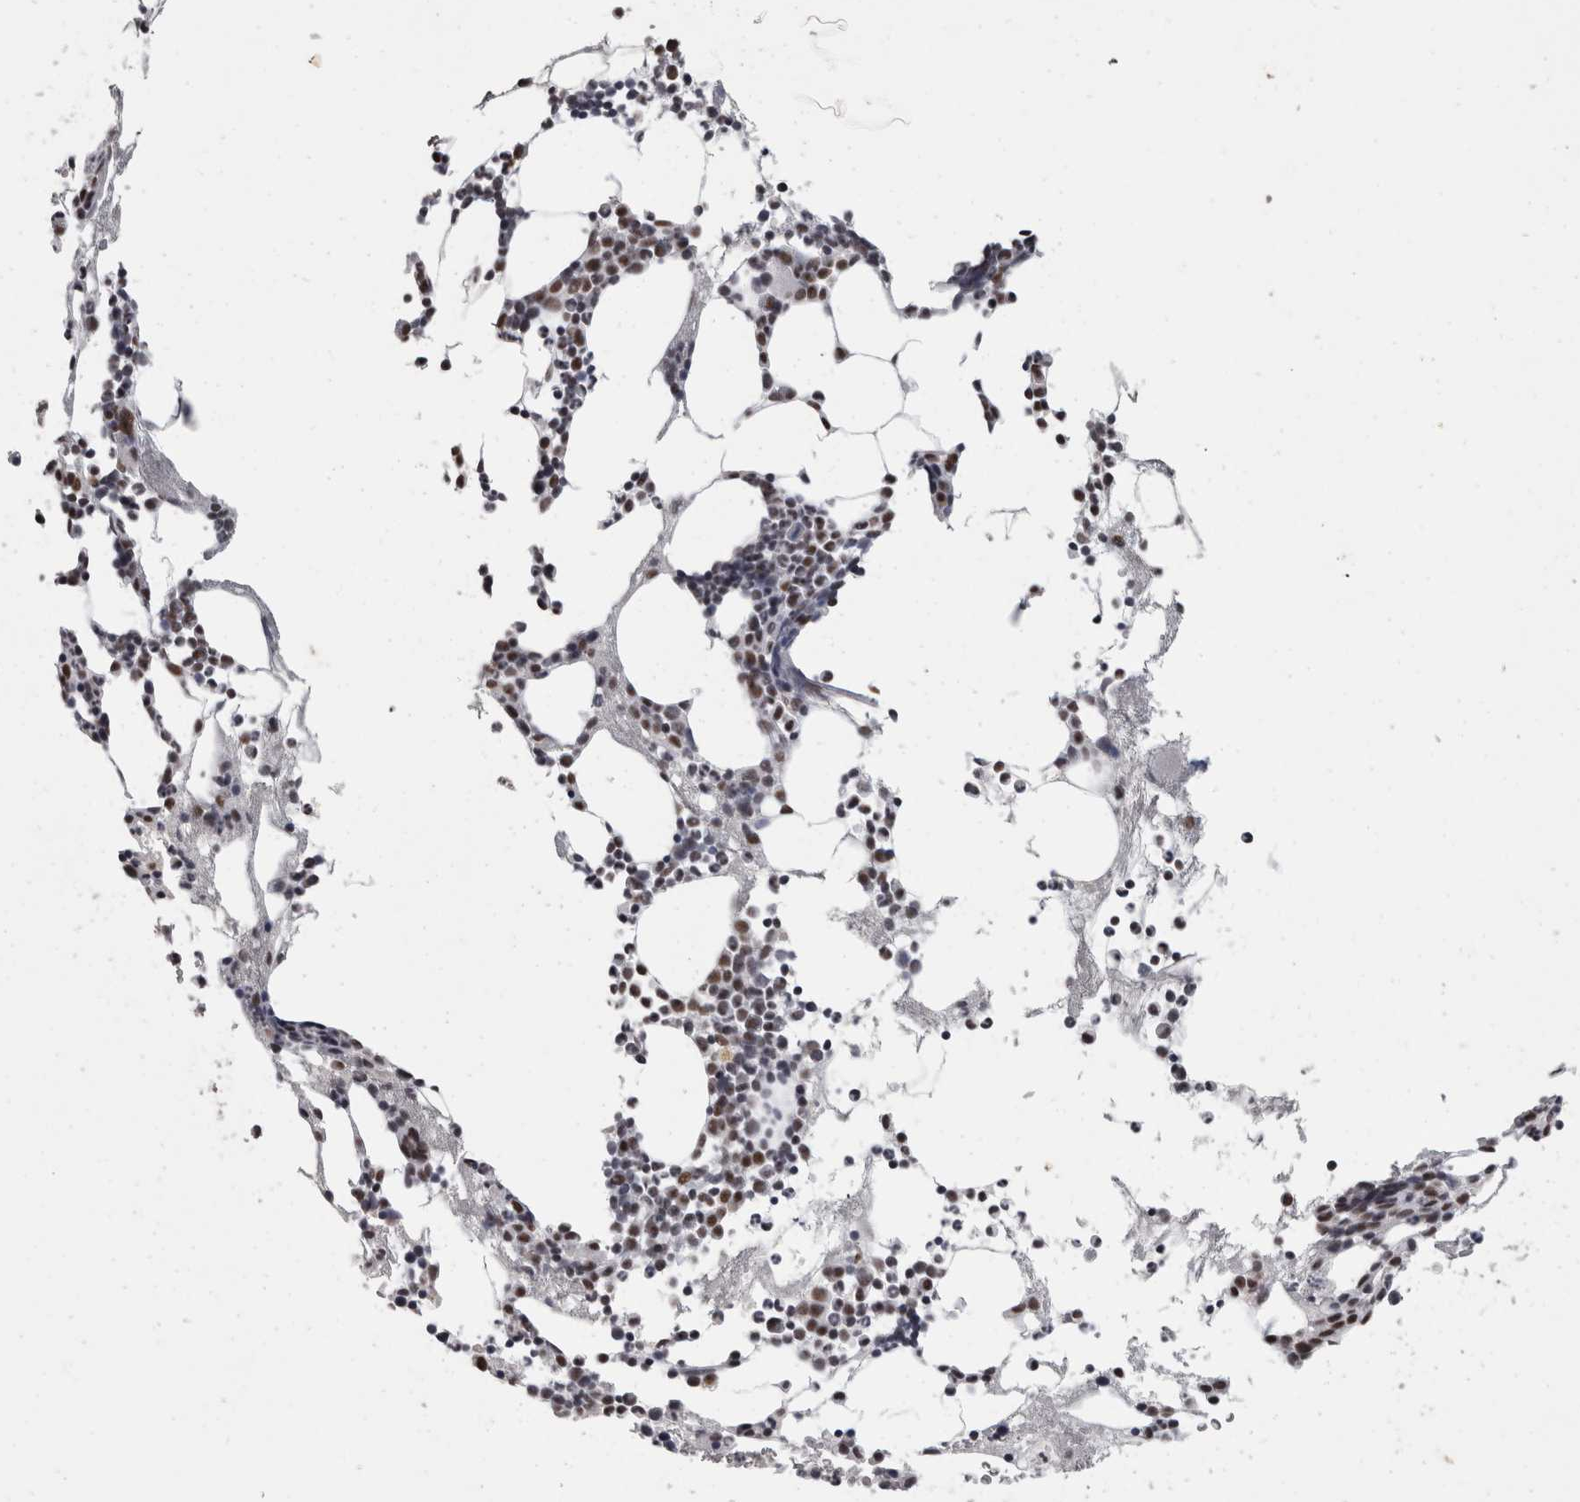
{"staining": {"intensity": "moderate", "quantity": "25%-75%", "location": "nuclear"}, "tissue": "bone marrow", "cell_type": "Hematopoietic cells", "image_type": "normal", "snomed": [{"axis": "morphology", "description": "Normal tissue, NOS"}, {"axis": "morphology", "description": "Inflammation, NOS"}, {"axis": "topography", "description": "Bone marrow"}], "caption": "Moderate nuclear staining for a protein is identified in approximately 25%-75% of hematopoietic cells of benign bone marrow using immunohistochemistry.", "gene": "DDX17", "patient": {"sex": "female", "age": 67}}